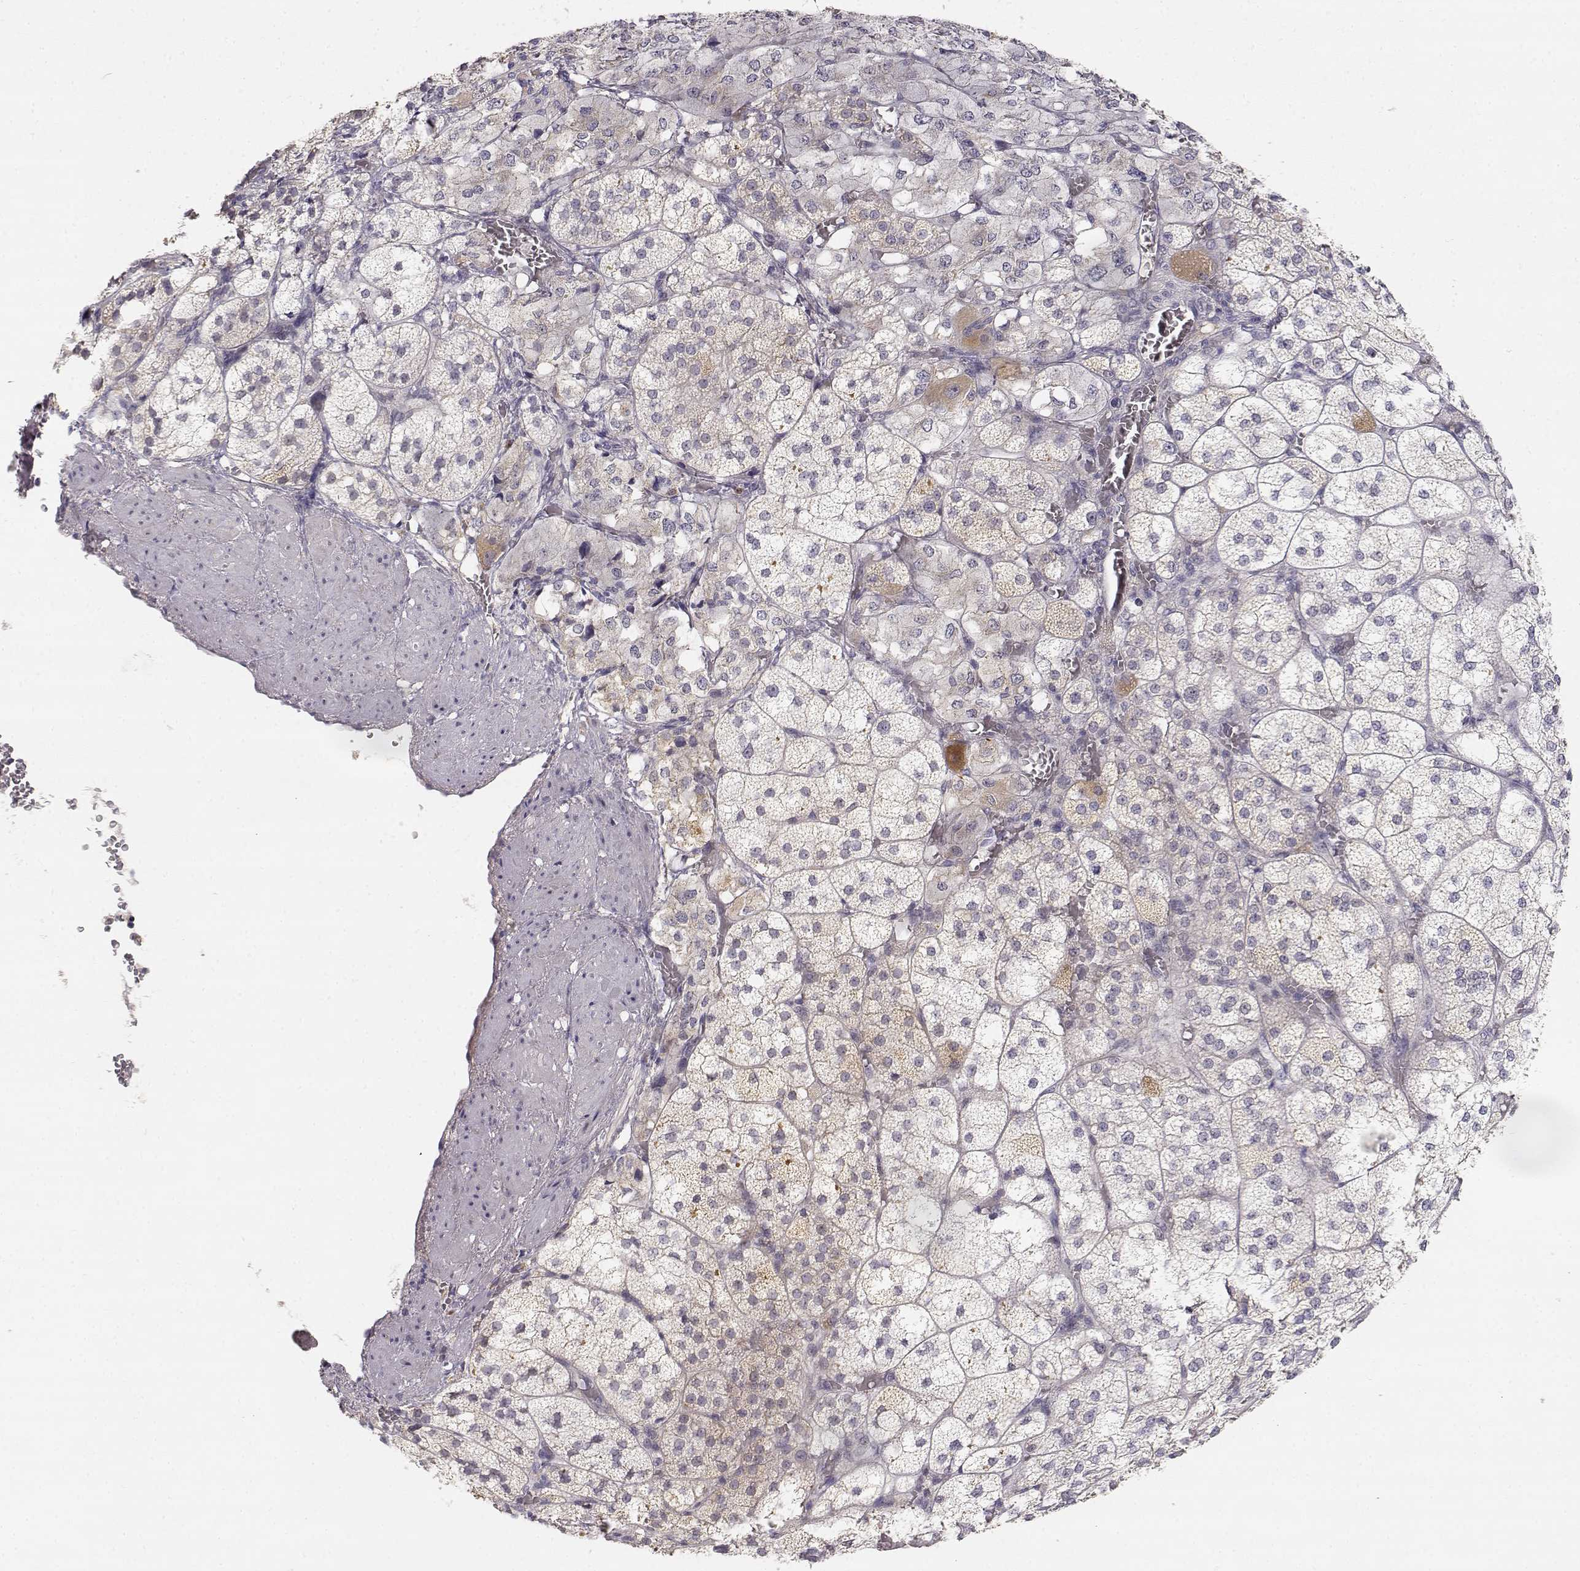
{"staining": {"intensity": "weak", "quantity": "<25%", "location": "cytoplasmic/membranous"}, "tissue": "adrenal gland", "cell_type": "Glandular cells", "image_type": "normal", "snomed": [{"axis": "morphology", "description": "Normal tissue, NOS"}, {"axis": "topography", "description": "Adrenal gland"}], "caption": "An immunohistochemistry (IHC) micrograph of unremarkable adrenal gland is shown. There is no staining in glandular cells of adrenal gland. (Stains: DAB immunohistochemistry with hematoxylin counter stain, Microscopy: brightfield microscopy at high magnification).", "gene": "EAF2", "patient": {"sex": "female", "age": 60}}